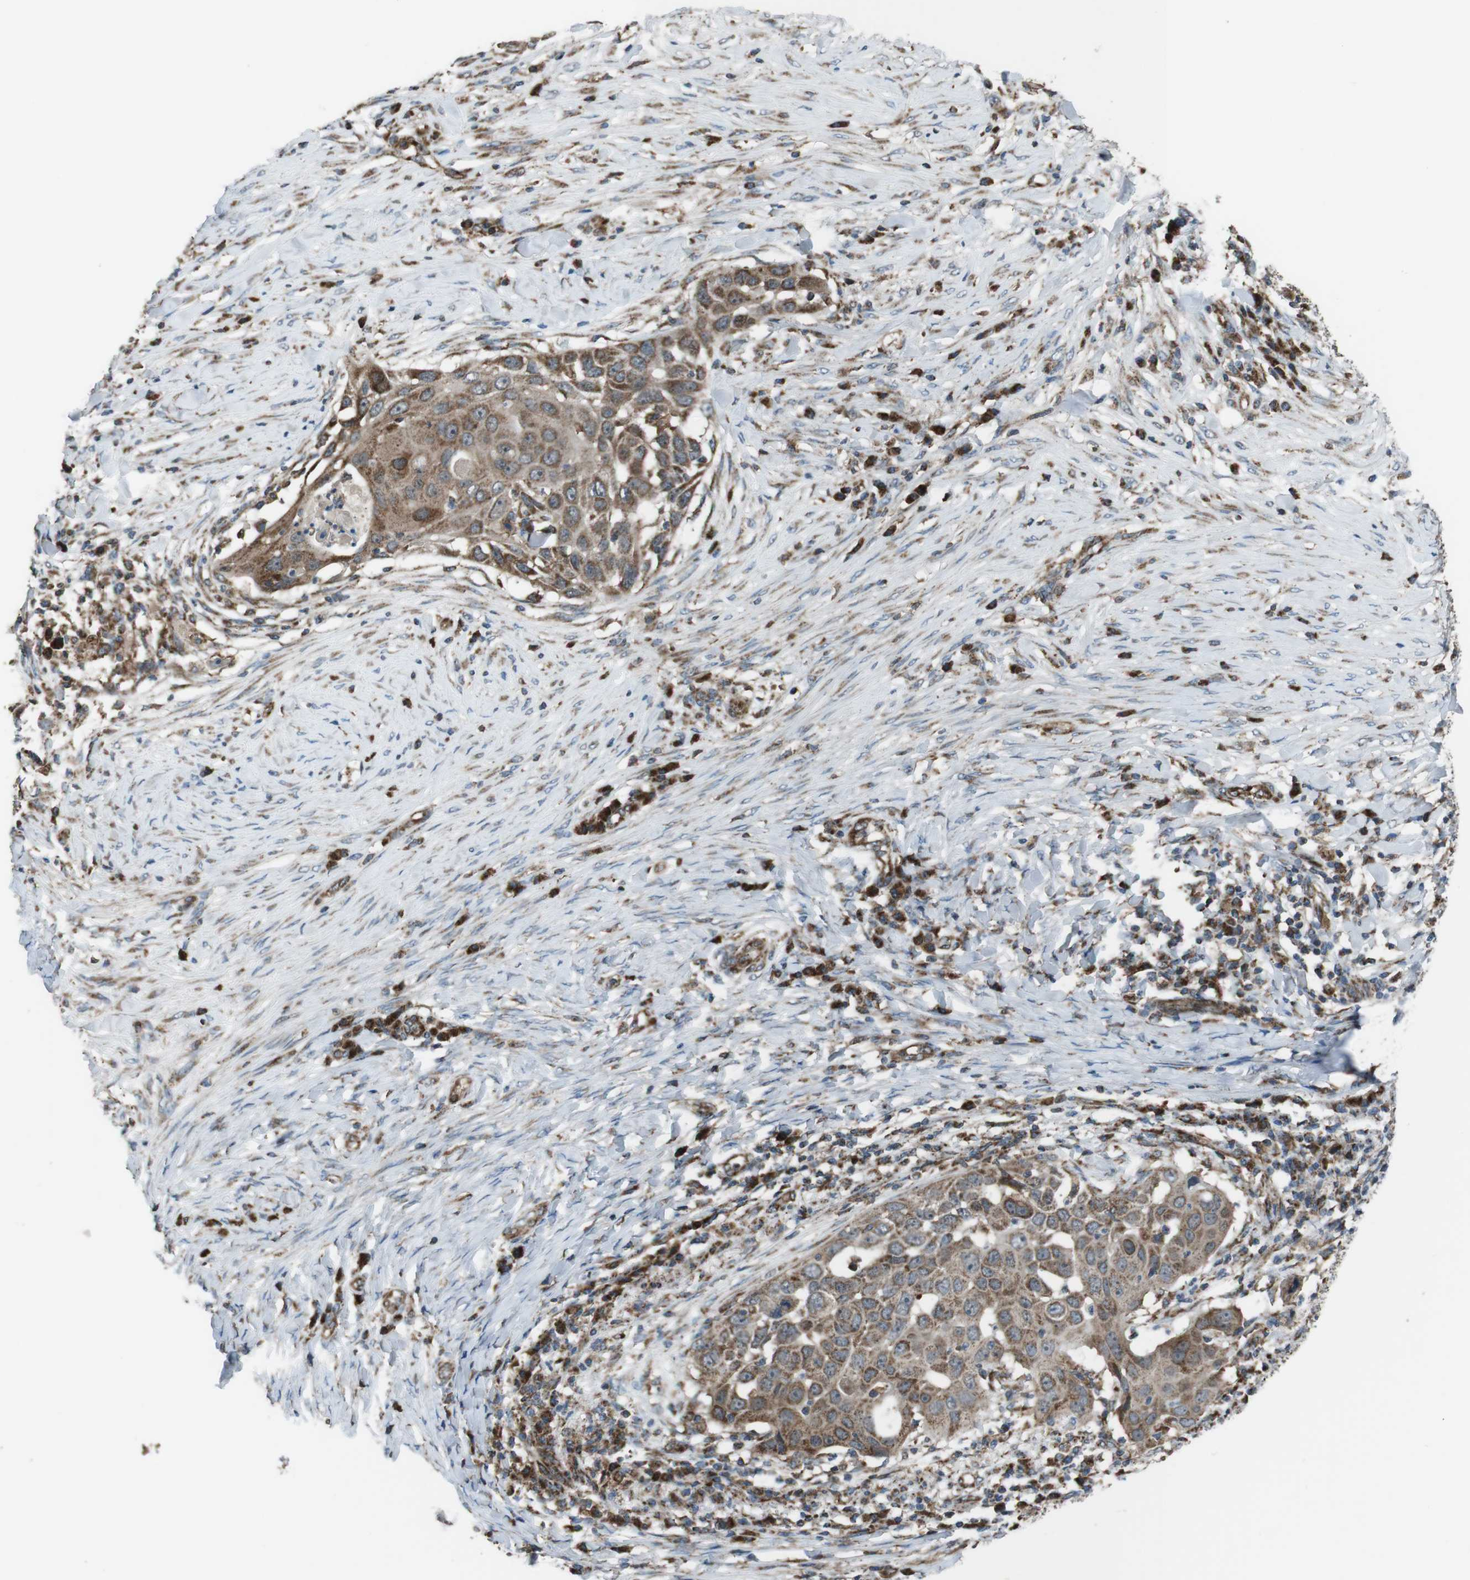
{"staining": {"intensity": "moderate", "quantity": ">75%", "location": "cytoplasmic/membranous"}, "tissue": "skin cancer", "cell_type": "Tumor cells", "image_type": "cancer", "snomed": [{"axis": "morphology", "description": "Squamous cell carcinoma, NOS"}, {"axis": "topography", "description": "Skin"}], "caption": "An immunohistochemistry image of neoplastic tissue is shown. Protein staining in brown highlights moderate cytoplasmic/membranous positivity in skin cancer (squamous cell carcinoma) within tumor cells.", "gene": "GIMAP8", "patient": {"sex": "female", "age": 44}}